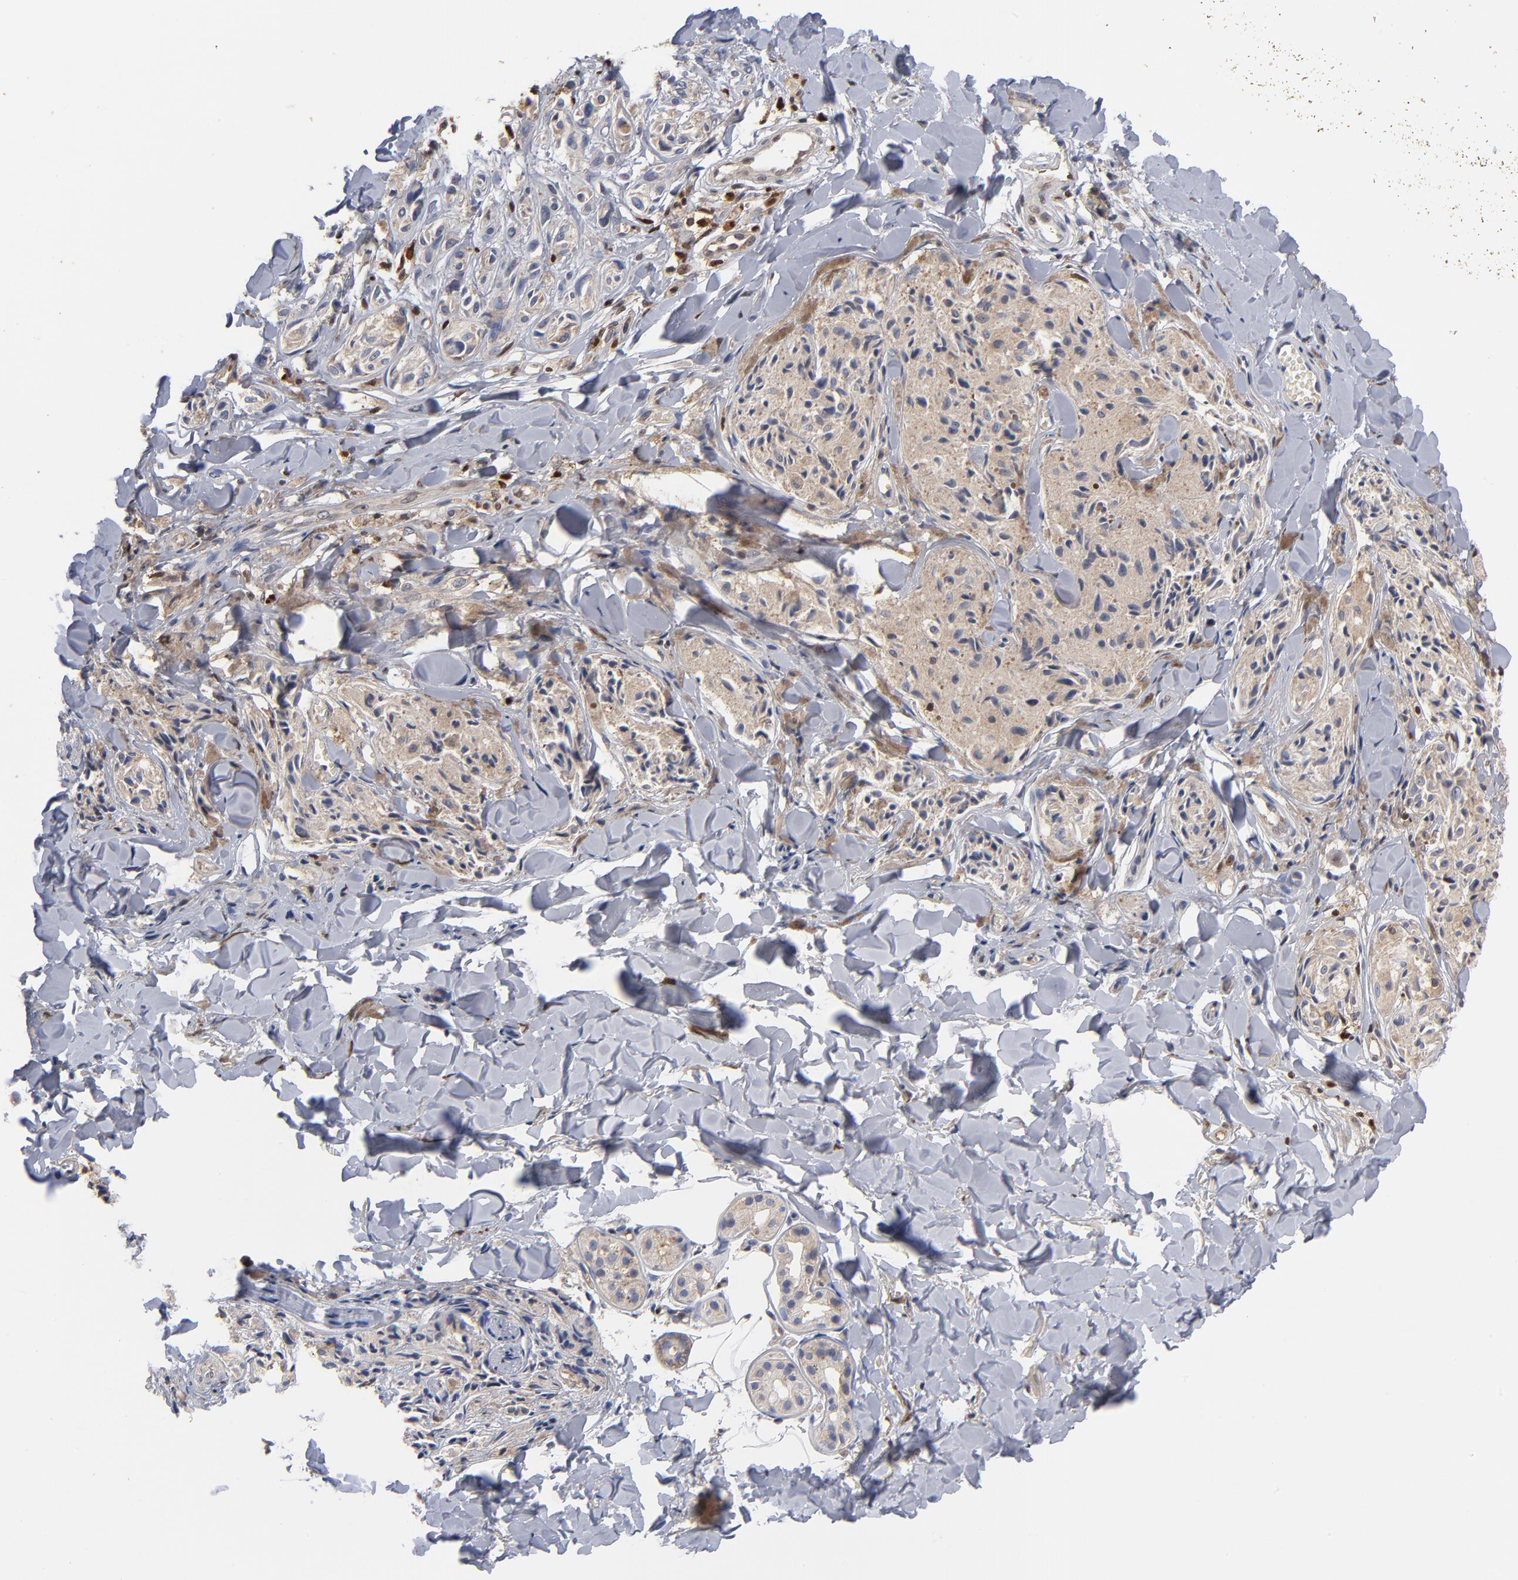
{"staining": {"intensity": "negative", "quantity": "none", "location": "none"}, "tissue": "melanoma", "cell_type": "Tumor cells", "image_type": "cancer", "snomed": [{"axis": "morphology", "description": "Malignant melanoma, Metastatic site"}, {"axis": "topography", "description": "Skin"}], "caption": "Tumor cells are negative for brown protein staining in melanoma.", "gene": "ARHGEF6", "patient": {"sex": "female", "age": 66}}